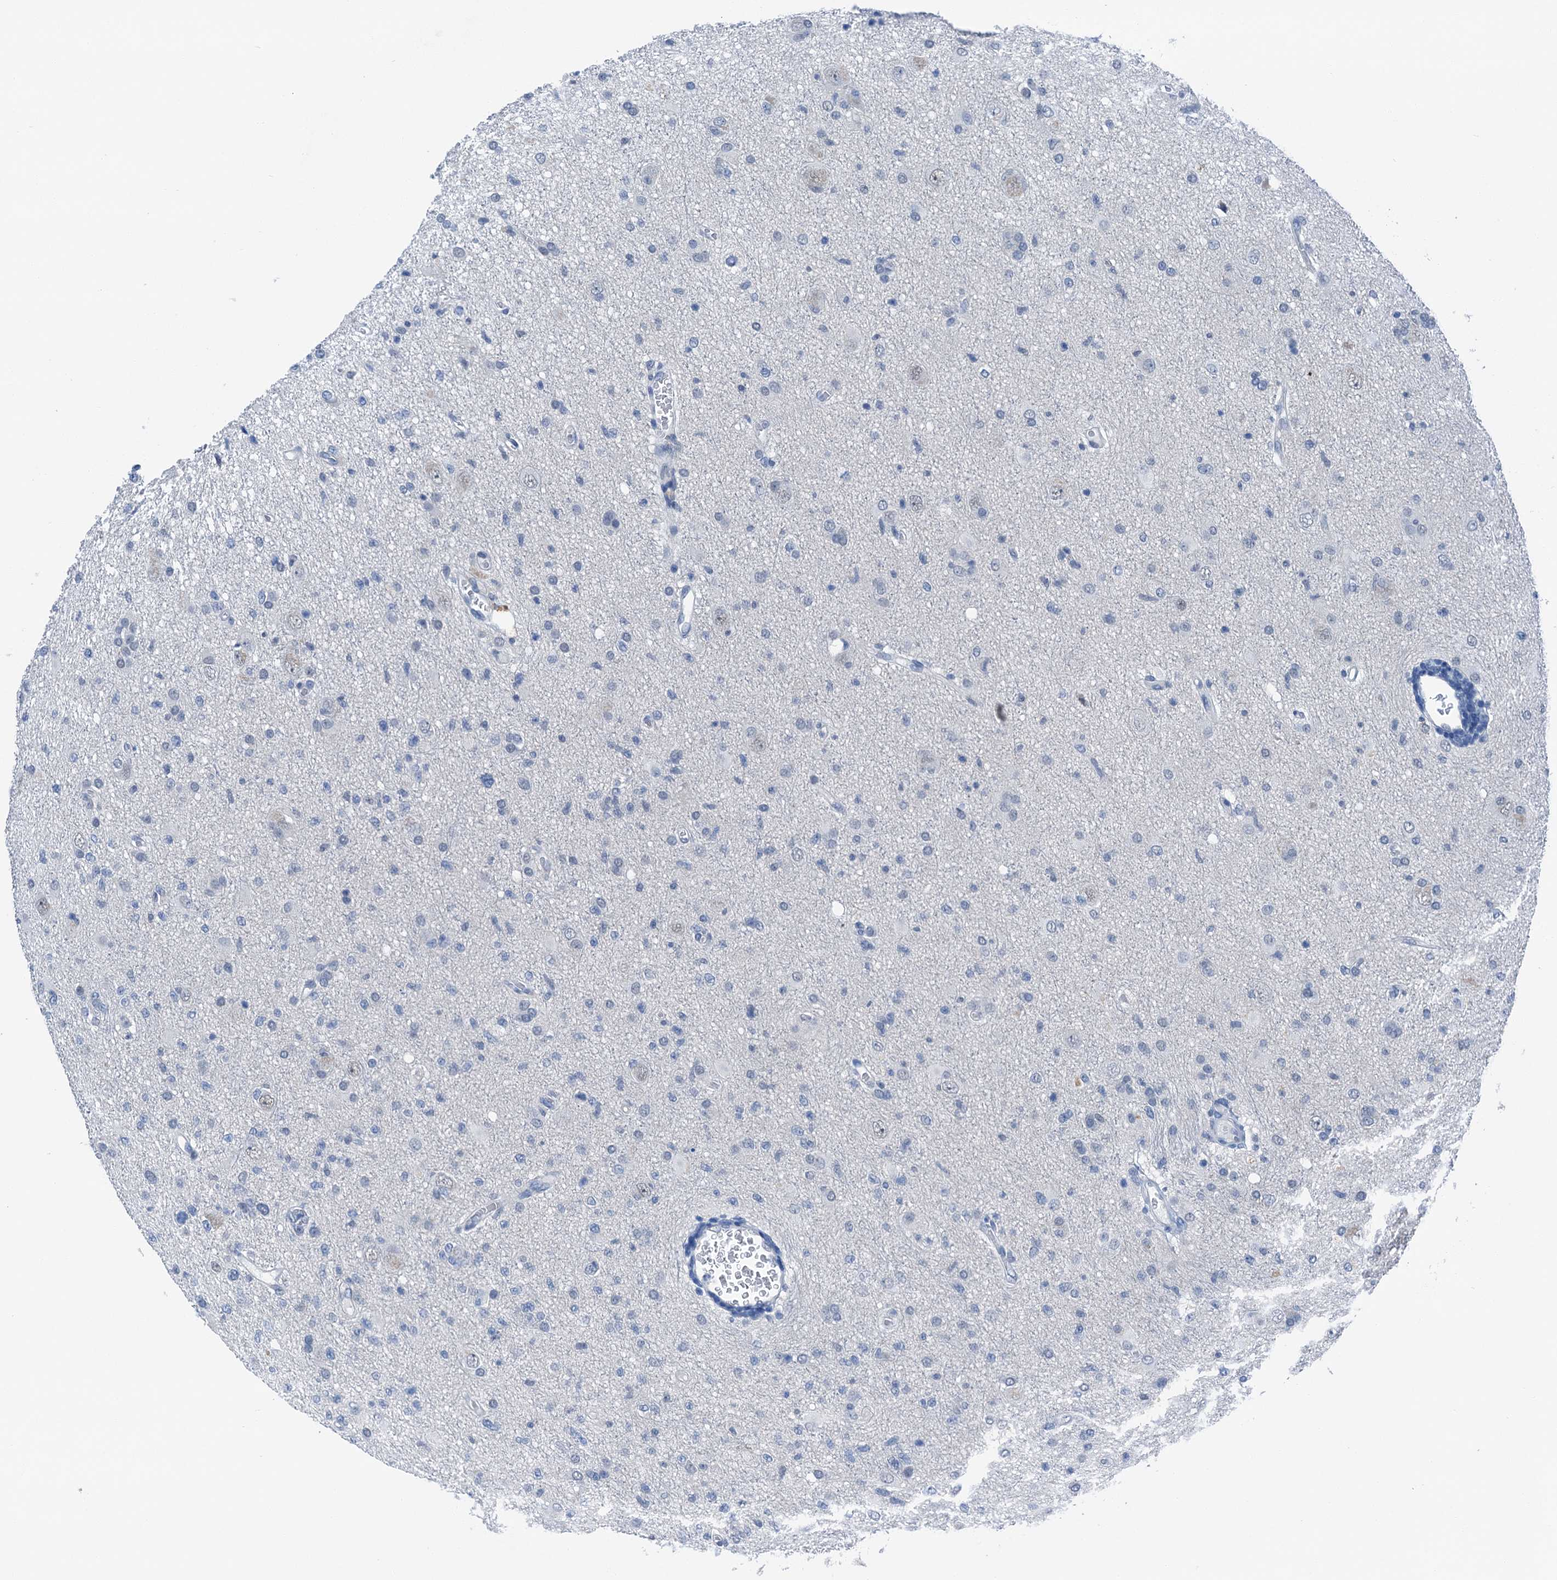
{"staining": {"intensity": "negative", "quantity": "none", "location": "none"}, "tissue": "glioma", "cell_type": "Tumor cells", "image_type": "cancer", "snomed": [{"axis": "morphology", "description": "Glioma, malignant, High grade"}, {"axis": "topography", "description": "Brain"}], "caption": "Immunohistochemistry of glioma reveals no expression in tumor cells.", "gene": "CBLN3", "patient": {"sex": "female", "age": 57}}